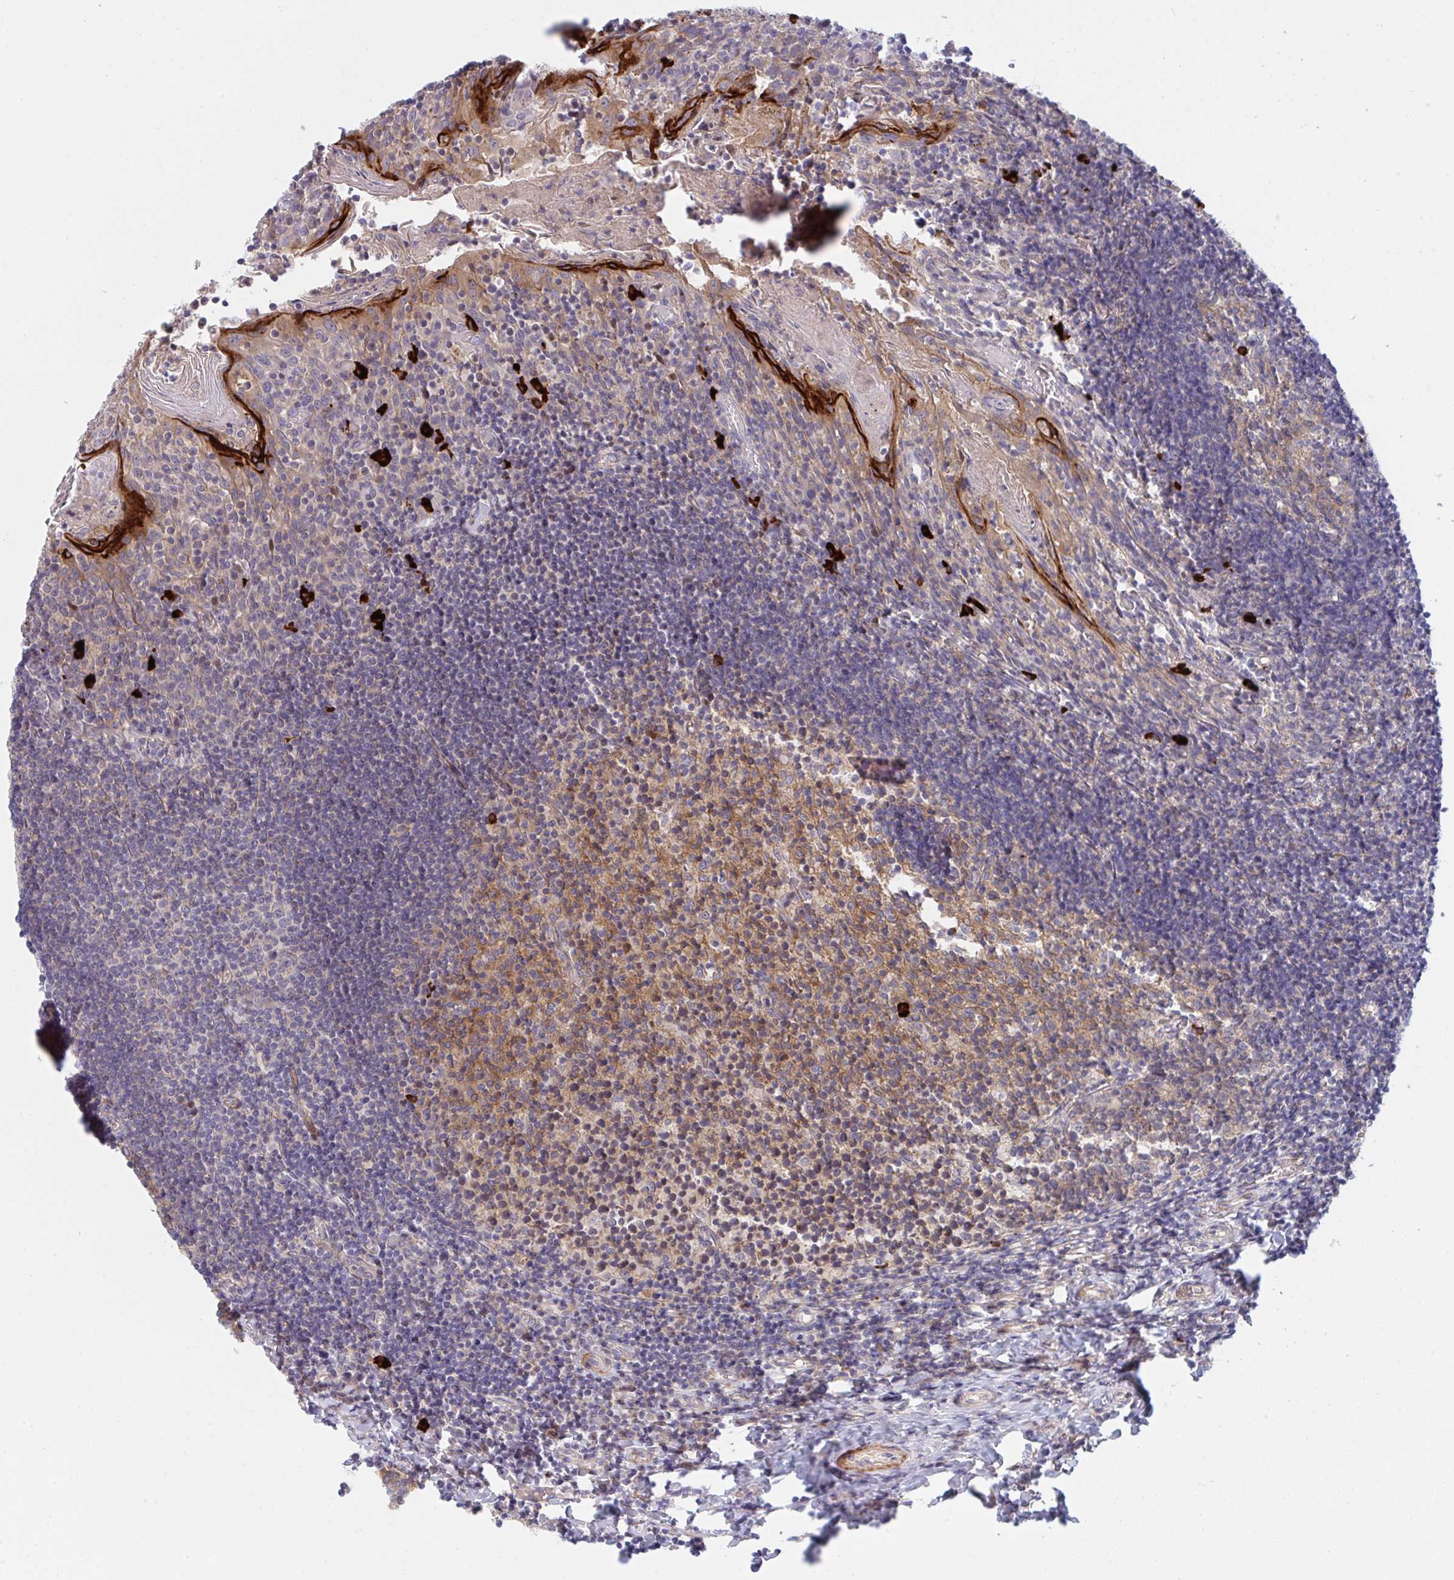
{"staining": {"intensity": "moderate", "quantity": "25%-75%", "location": "cytoplasmic/membranous"}, "tissue": "tonsil", "cell_type": "Germinal center cells", "image_type": "normal", "snomed": [{"axis": "morphology", "description": "Normal tissue, NOS"}, {"axis": "topography", "description": "Tonsil"}], "caption": "Moderate cytoplasmic/membranous staining for a protein is appreciated in about 25%-75% of germinal center cells of normal tonsil using immunohistochemistry.", "gene": "TNFSF4", "patient": {"sex": "female", "age": 10}}